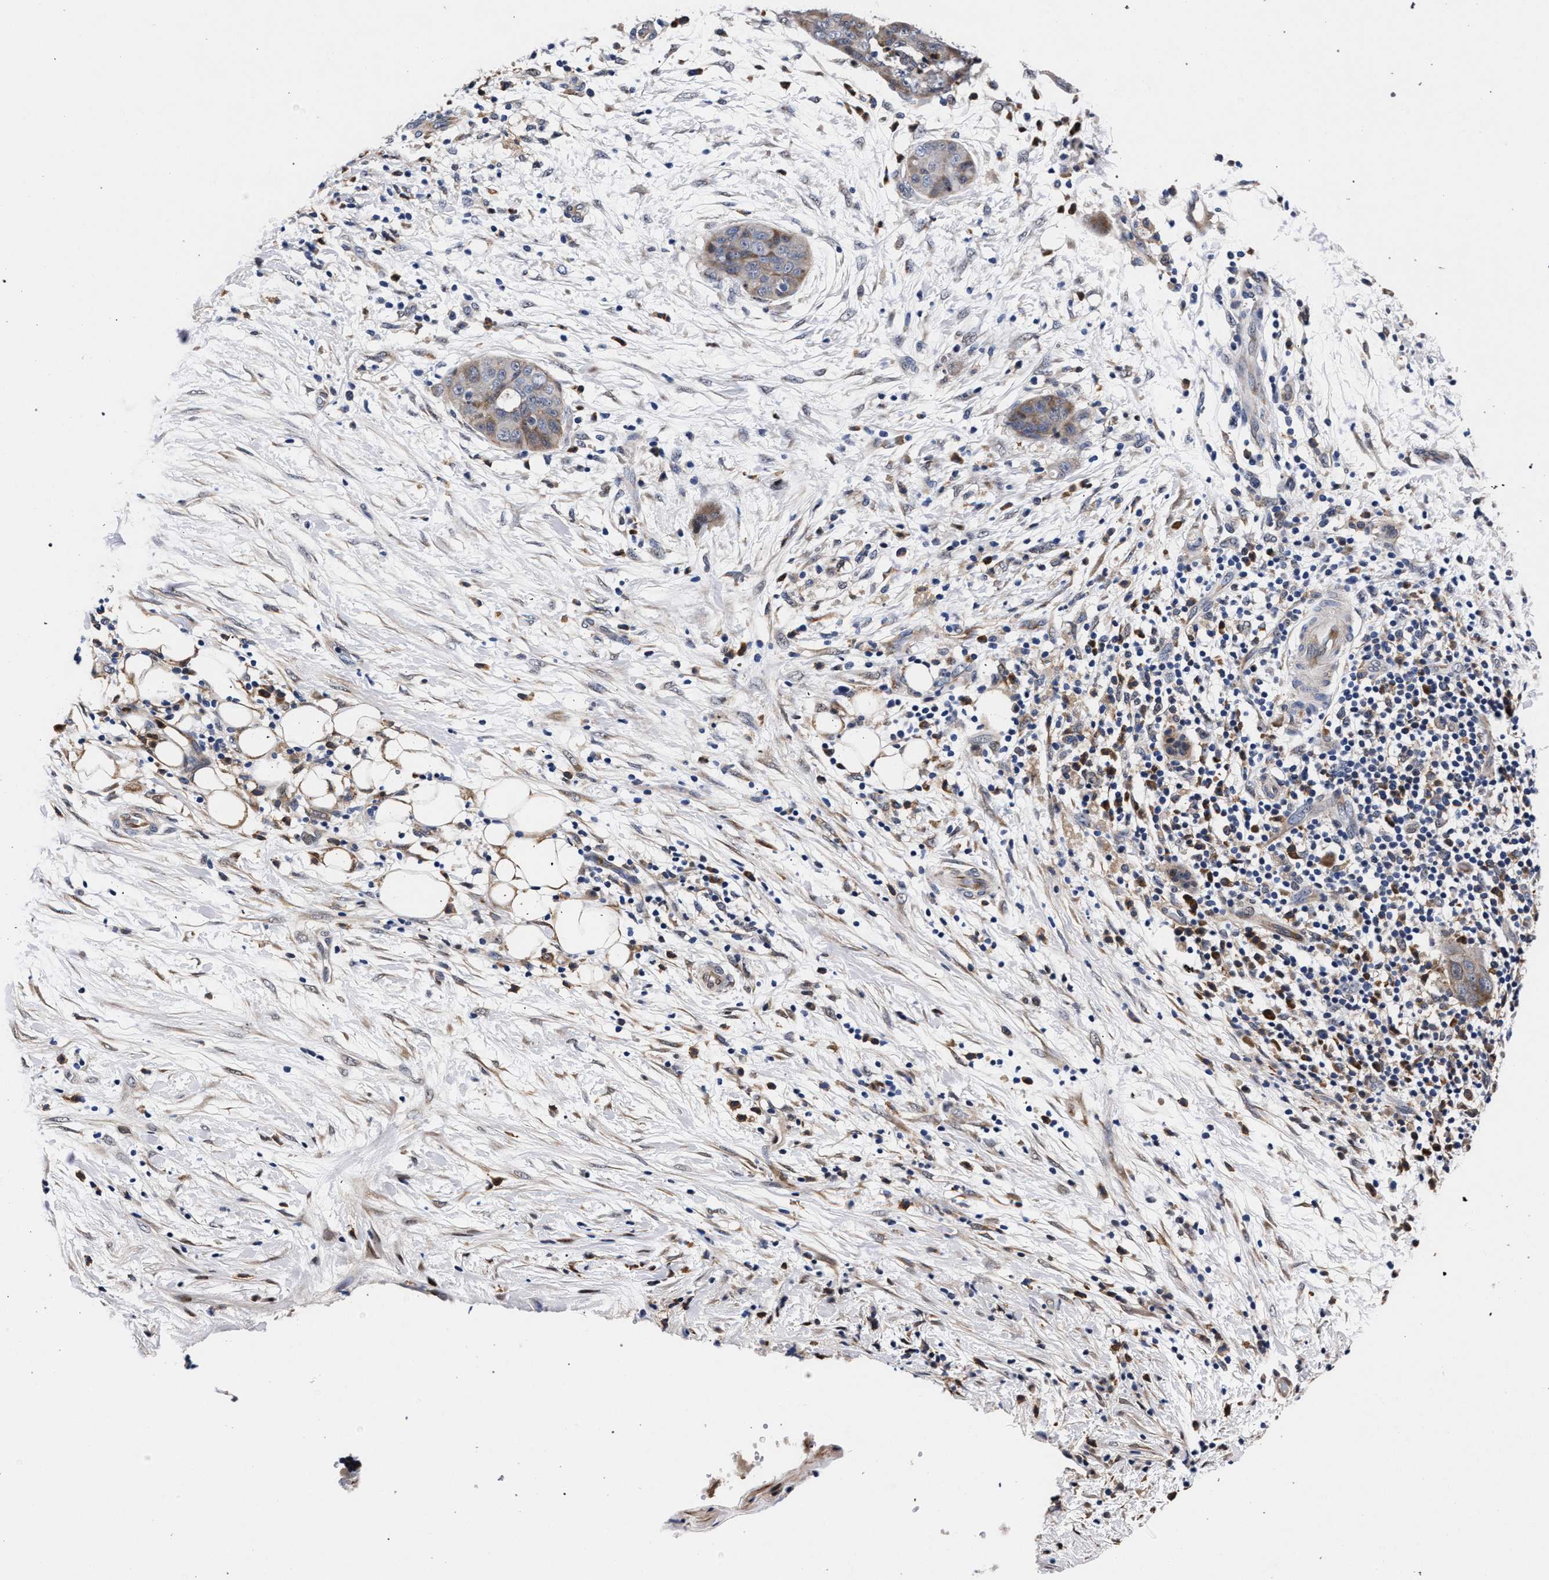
{"staining": {"intensity": "weak", "quantity": "<25%", "location": "cytoplasmic/membranous"}, "tissue": "pancreatic cancer", "cell_type": "Tumor cells", "image_type": "cancer", "snomed": [{"axis": "morphology", "description": "Adenocarcinoma, NOS"}, {"axis": "topography", "description": "Pancreas"}], "caption": "Pancreatic cancer (adenocarcinoma) was stained to show a protein in brown. There is no significant expression in tumor cells. (DAB (3,3'-diaminobenzidine) immunohistochemistry, high magnification).", "gene": "ZNF462", "patient": {"sex": "female", "age": 78}}